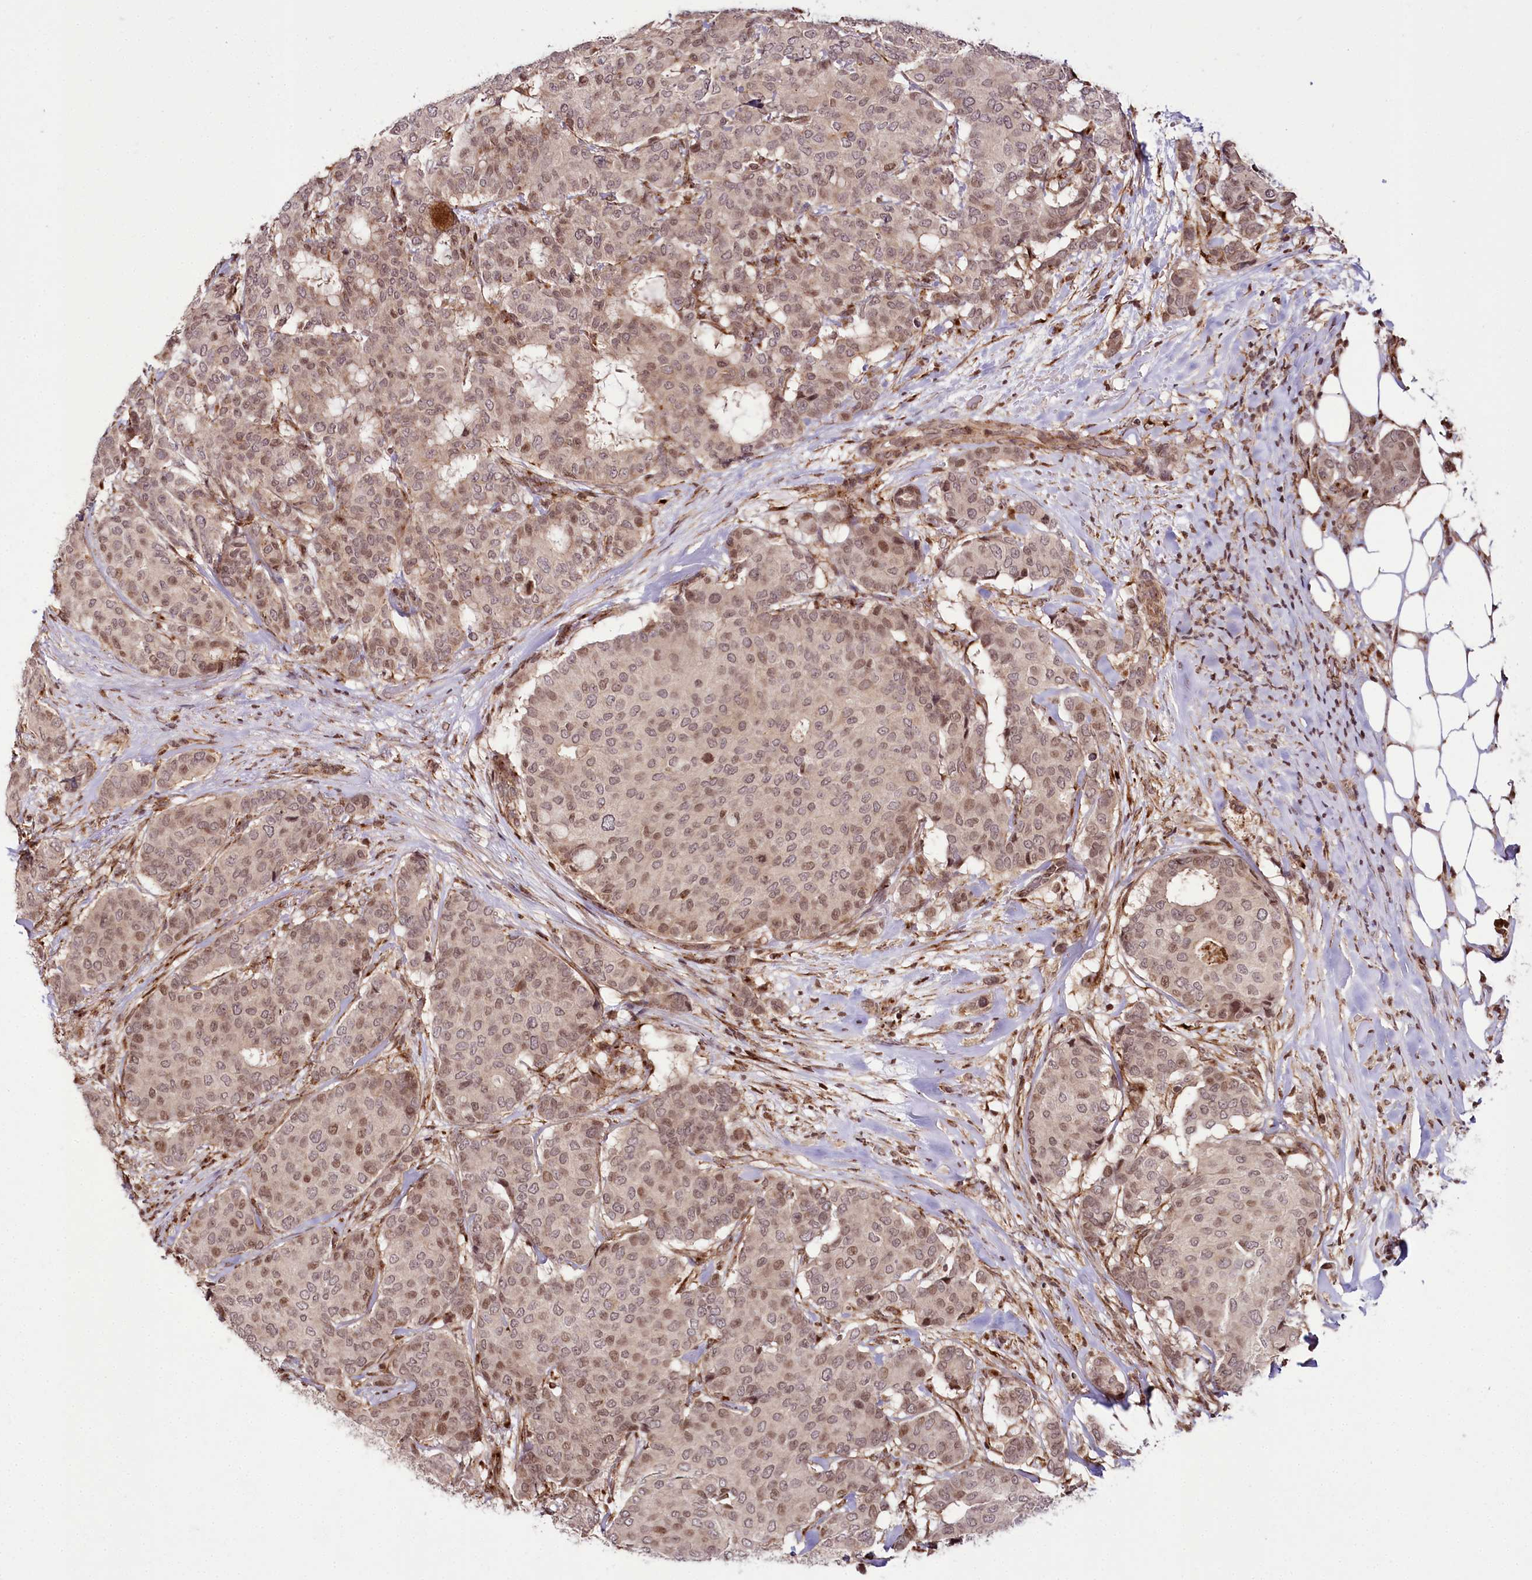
{"staining": {"intensity": "weak", "quantity": ">75%", "location": "cytoplasmic/membranous,nuclear"}, "tissue": "breast cancer", "cell_type": "Tumor cells", "image_type": "cancer", "snomed": [{"axis": "morphology", "description": "Duct carcinoma"}, {"axis": "topography", "description": "Breast"}], "caption": "Protein staining of breast cancer (invasive ductal carcinoma) tissue displays weak cytoplasmic/membranous and nuclear expression in about >75% of tumor cells.", "gene": "HOXC8", "patient": {"sex": "female", "age": 75}}